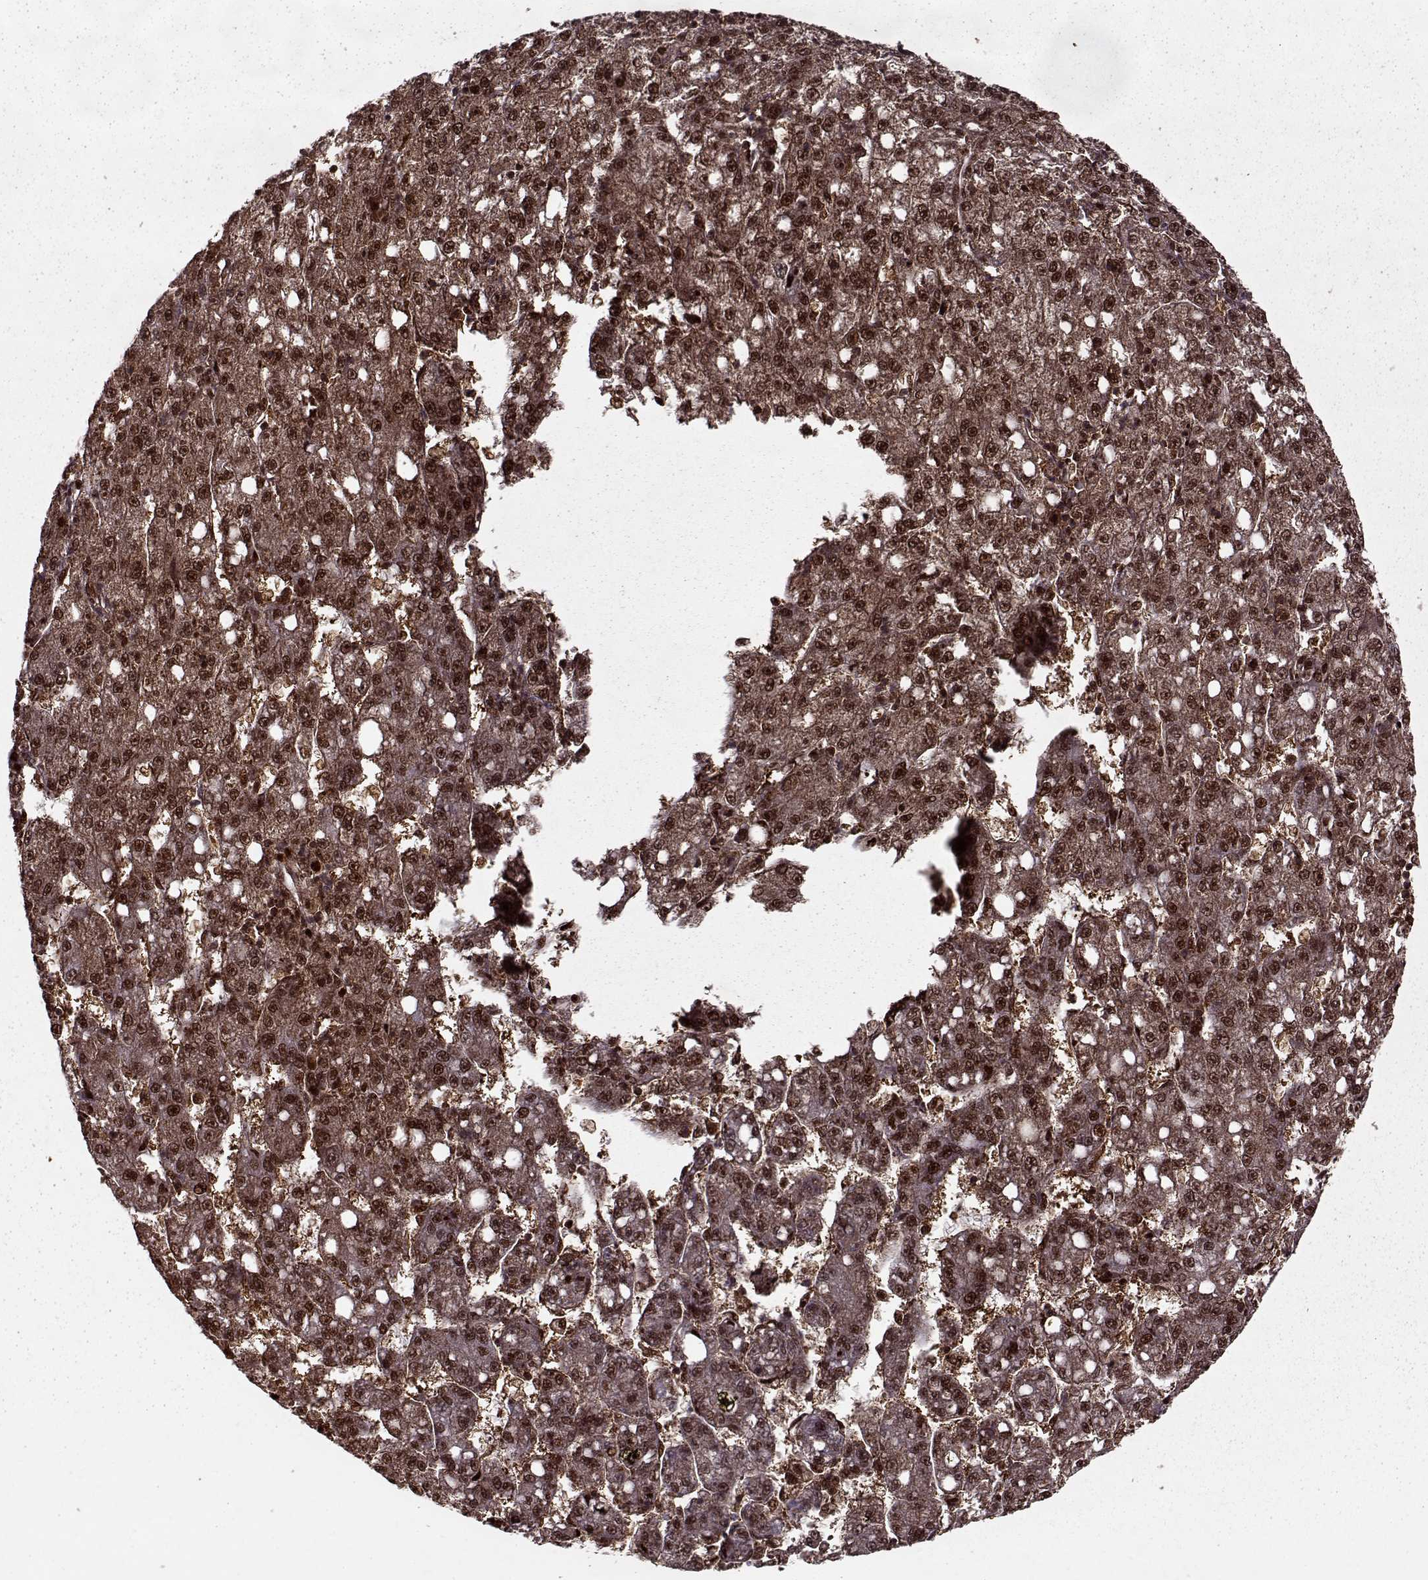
{"staining": {"intensity": "strong", "quantity": ">75%", "location": "cytoplasmic/membranous,nuclear"}, "tissue": "liver cancer", "cell_type": "Tumor cells", "image_type": "cancer", "snomed": [{"axis": "morphology", "description": "Carcinoma, Hepatocellular, NOS"}, {"axis": "topography", "description": "Liver"}], "caption": "Immunohistochemistry (IHC) of human liver cancer (hepatocellular carcinoma) shows high levels of strong cytoplasmic/membranous and nuclear positivity in approximately >75% of tumor cells. (DAB (3,3'-diaminobenzidine) IHC with brightfield microscopy, high magnification).", "gene": "PSMA7", "patient": {"sex": "female", "age": 65}}